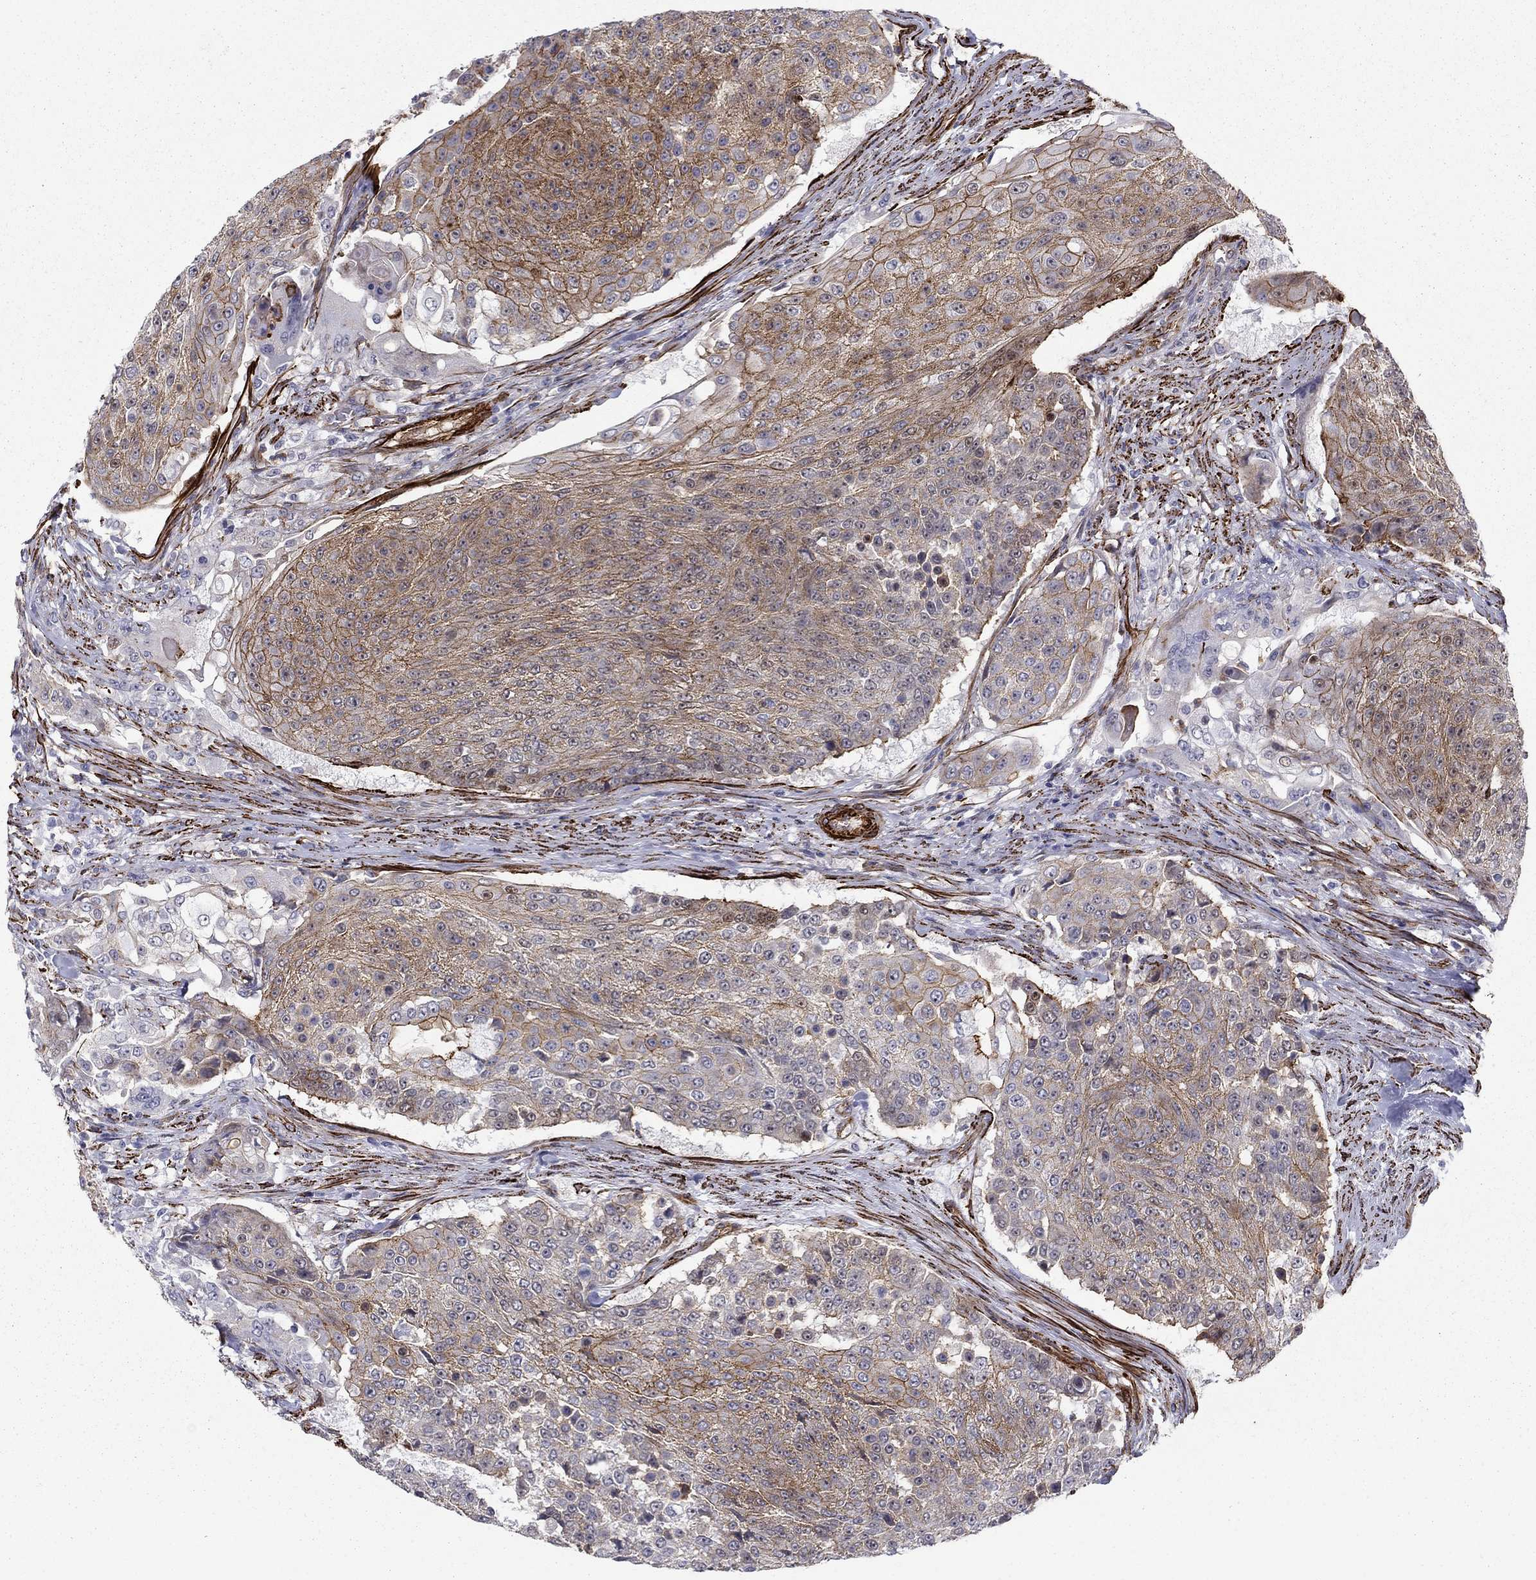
{"staining": {"intensity": "strong", "quantity": "<25%", "location": "cytoplasmic/membranous"}, "tissue": "urothelial cancer", "cell_type": "Tumor cells", "image_type": "cancer", "snomed": [{"axis": "morphology", "description": "Urothelial carcinoma, High grade"}, {"axis": "topography", "description": "Urinary bladder"}], "caption": "This image demonstrates urothelial carcinoma (high-grade) stained with IHC to label a protein in brown. The cytoplasmic/membranous of tumor cells show strong positivity for the protein. Nuclei are counter-stained blue.", "gene": "KRBA1", "patient": {"sex": "female", "age": 63}}